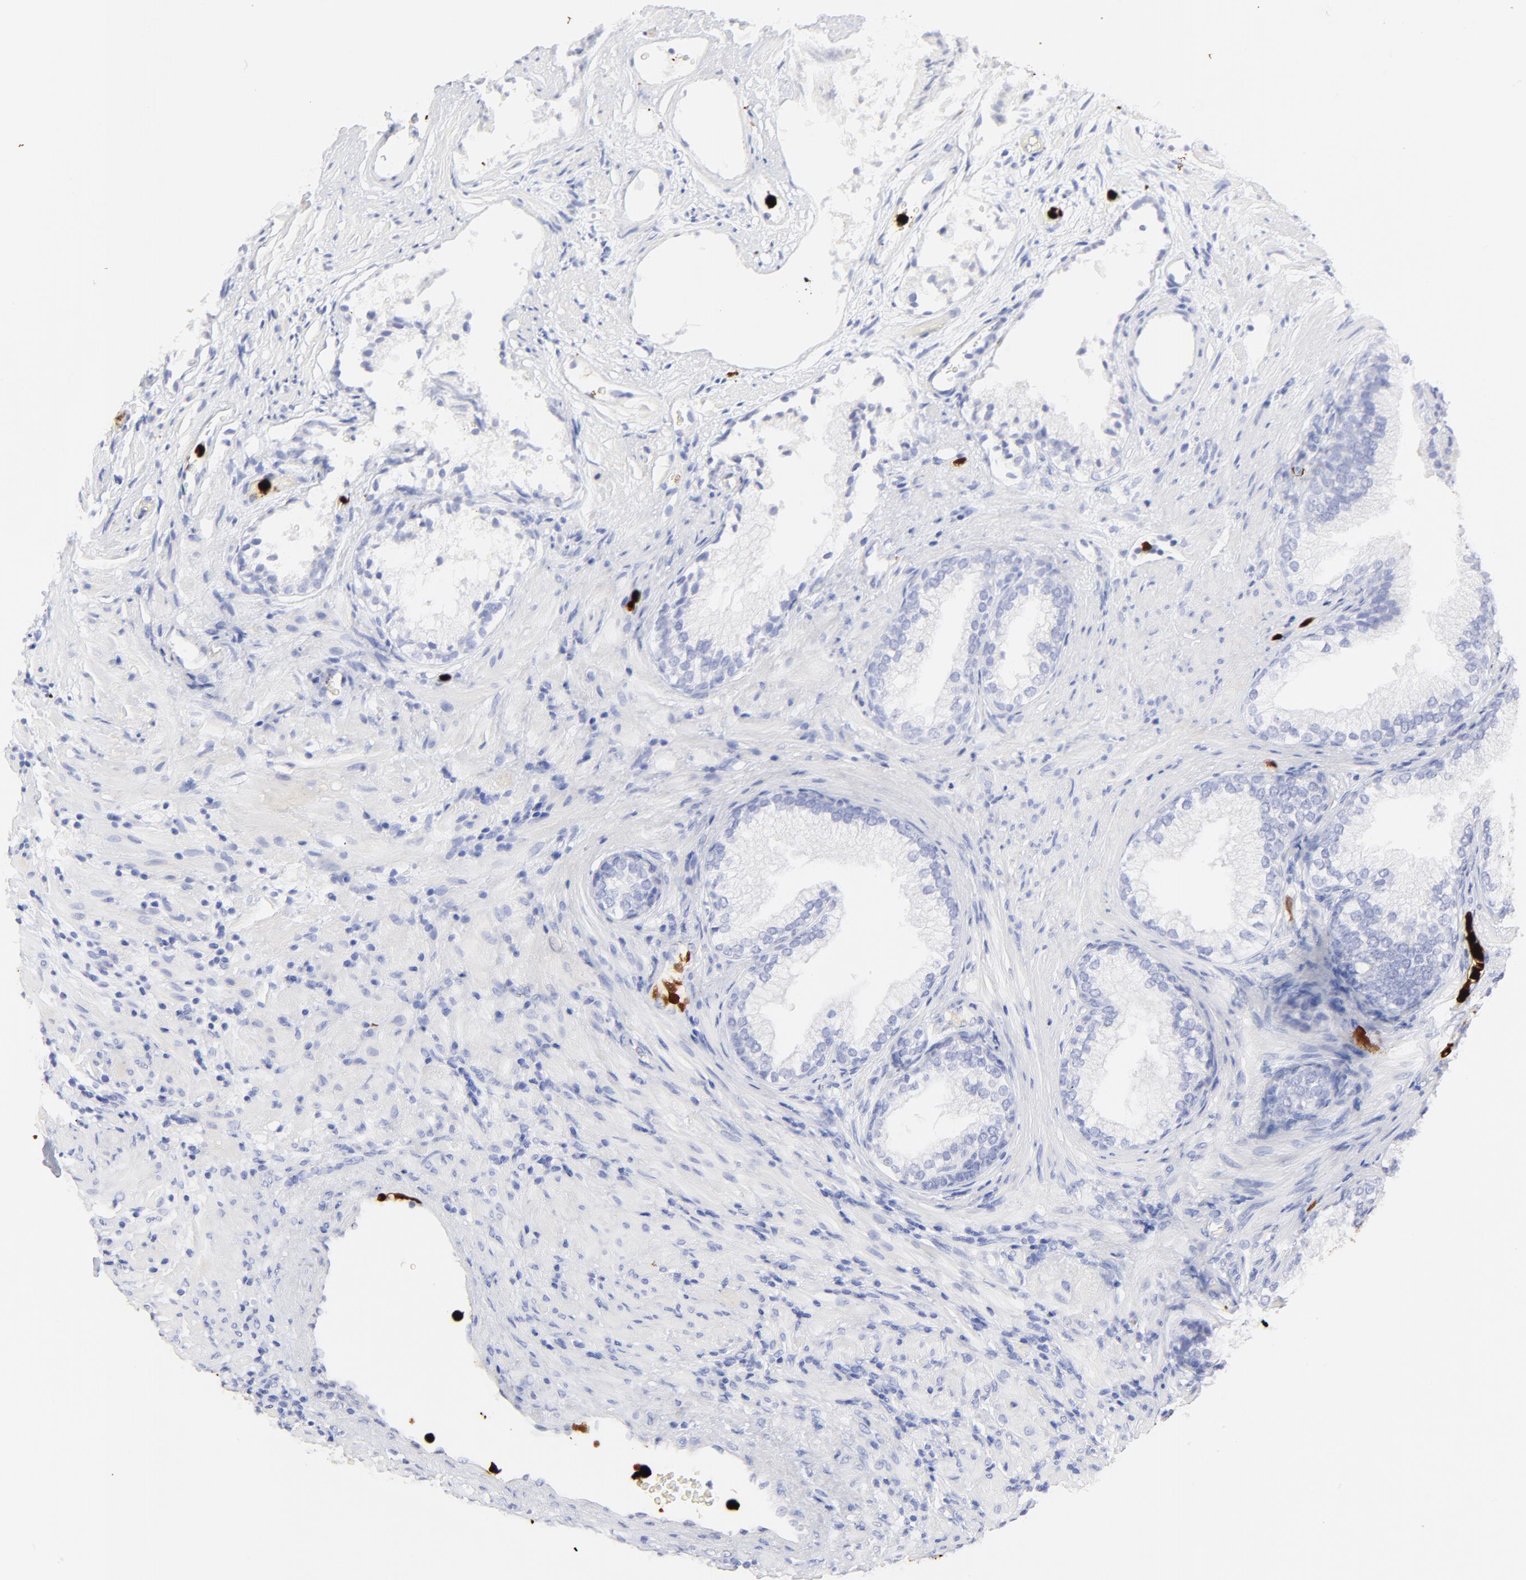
{"staining": {"intensity": "negative", "quantity": "none", "location": "none"}, "tissue": "prostate", "cell_type": "Glandular cells", "image_type": "normal", "snomed": [{"axis": "morphology", "description": "Normal tissue, NOS"}, {"axis": "topography", "description": "Prostate"}], "caption": "The micrograph exhibits no staining of glandular cells in normal prostate.", "gene": "S100A12", "patient": {"sex": "male", "age": 76}}